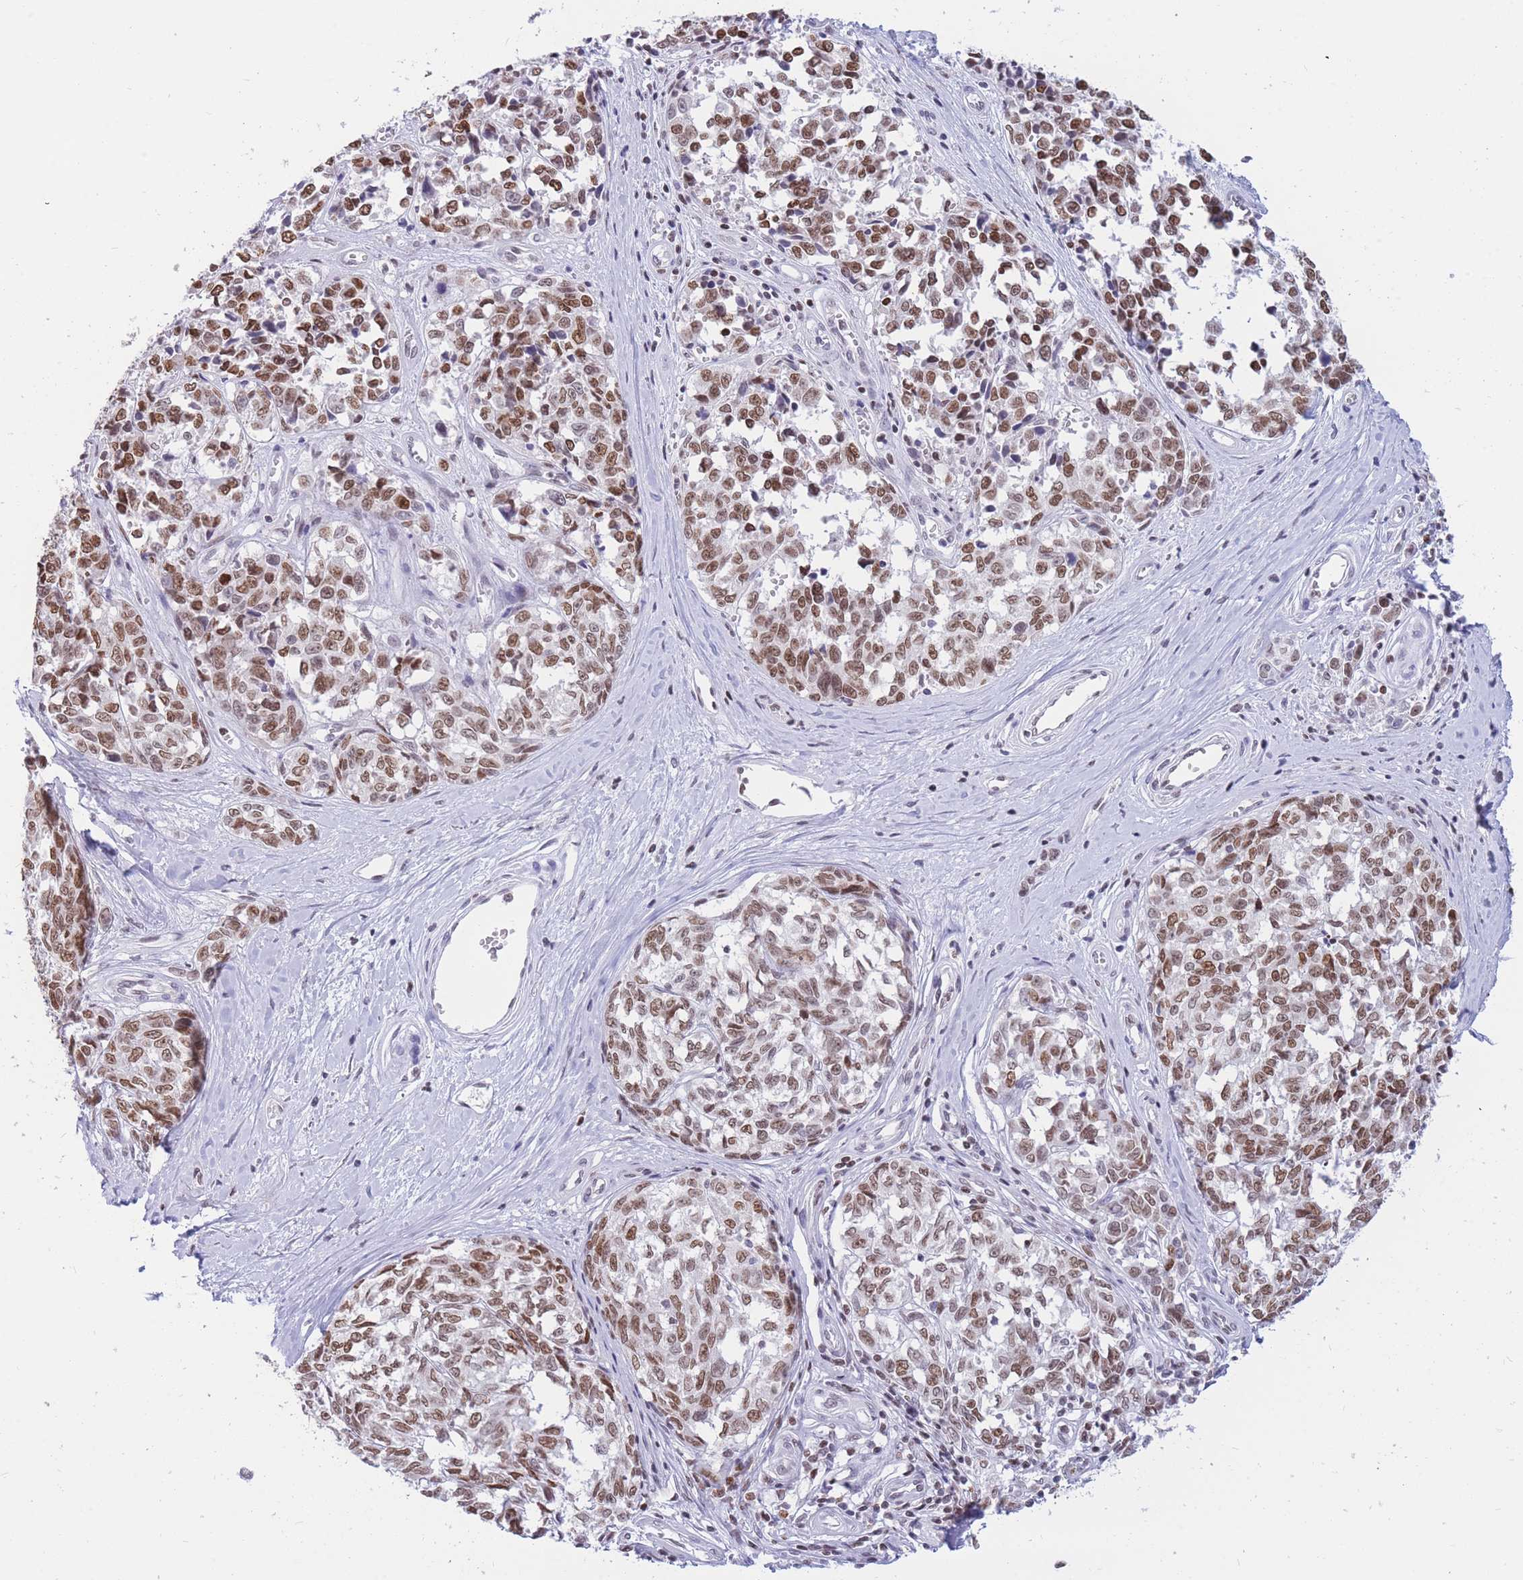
{"staining": {"intensity": "moderate", "quantity": ">75%", "location": "nuclear"}, "tissue": "melanoma", "cell_type": "Tumor cells", "image_type": "cancer", "snomed": [{"axis": "morphology", "description": "Normal tissue, NOS"}, {"axis": "morphology", "description": "Malignant melanoma, NOS"}, {"axis": "topography", "description": "Skin"}], "caption": "Immunohistochemical staining of human melanoma demonstrates medium levels of moderate nuclear staining in approximately >75% of tumor cells. The protein is shown in brown color, while the nuclei are stained blue.", "gene": "HMGN1", "patient": {"sex": "female", "age": 64}}